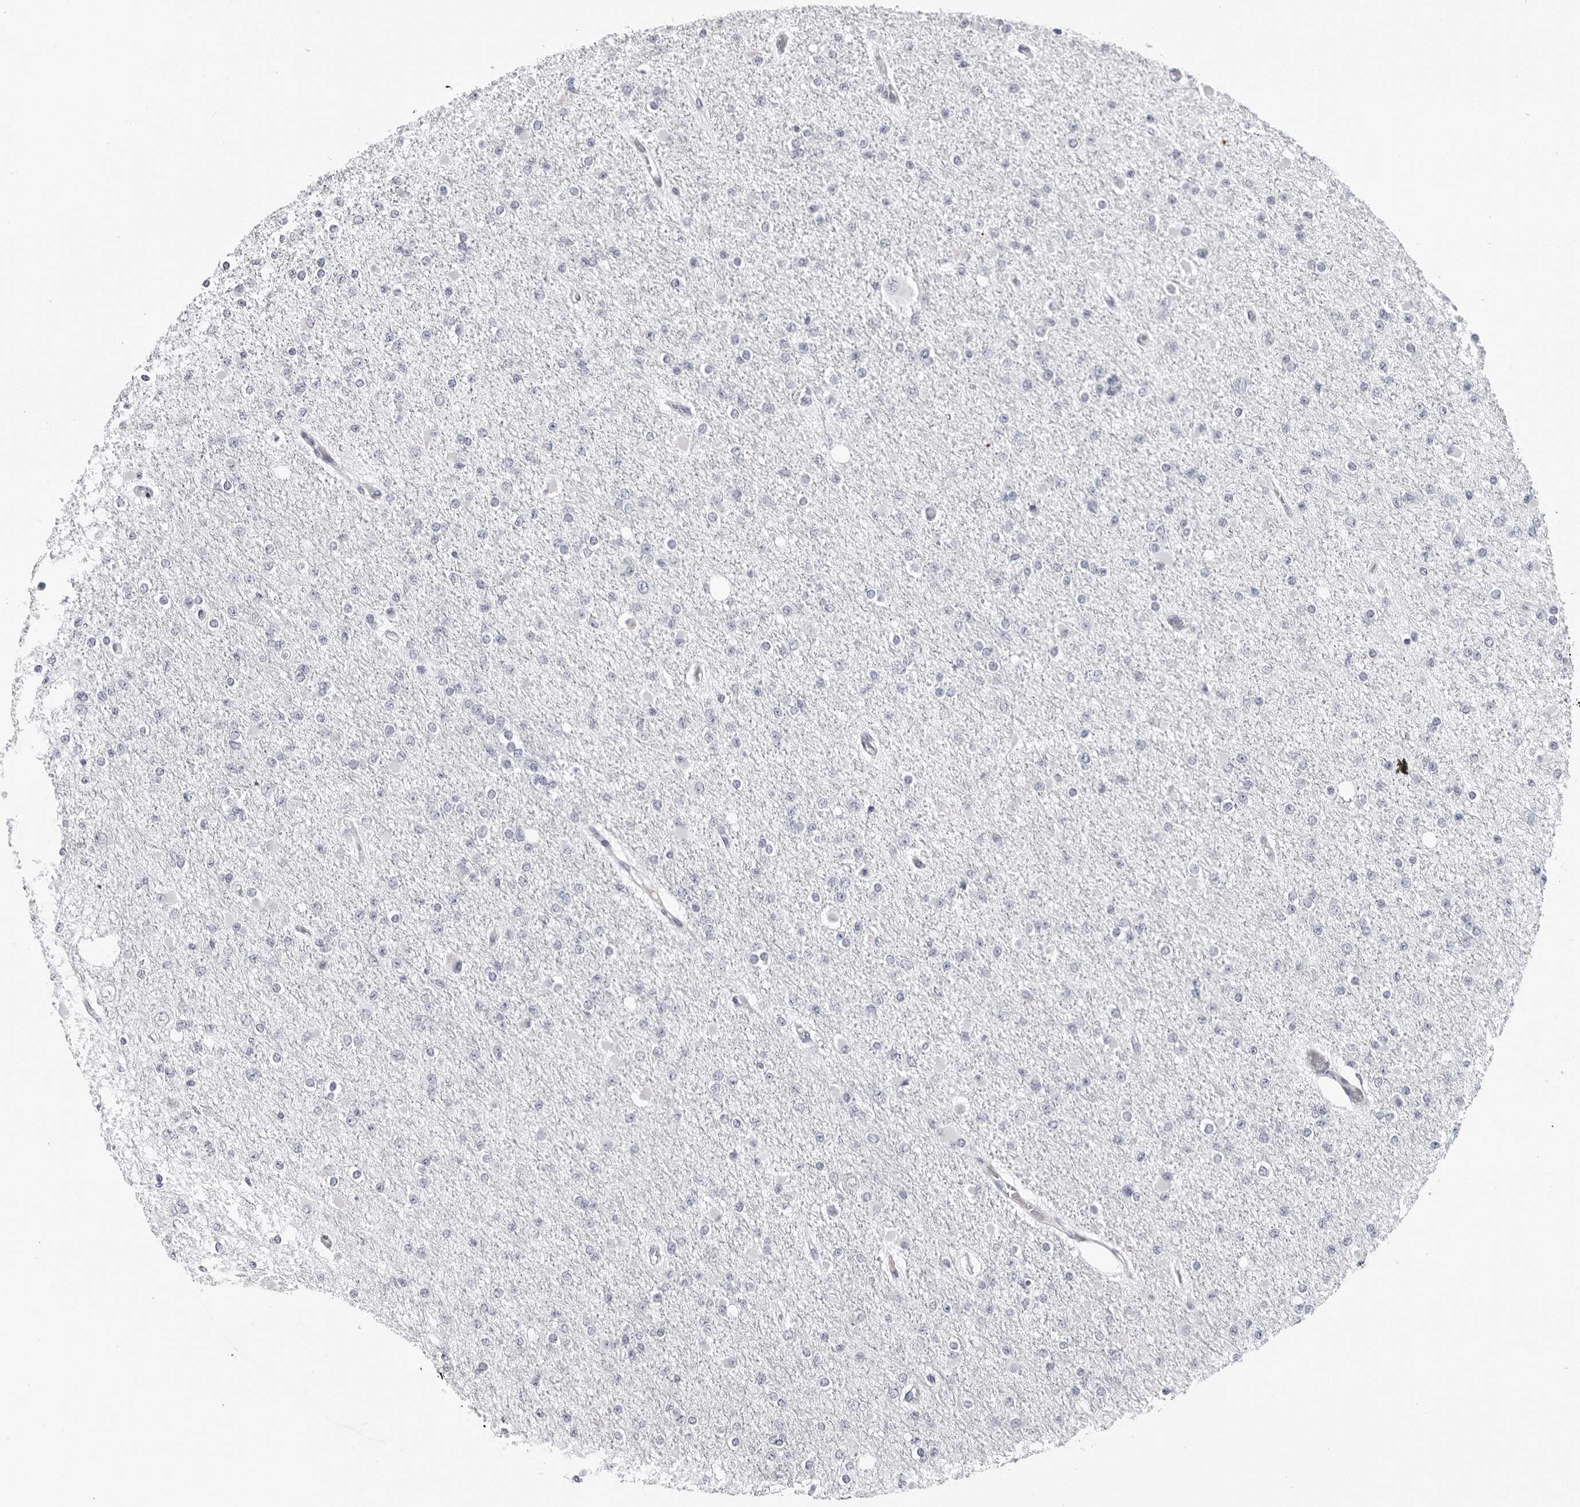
{"staining": {"intensity": "negative", "quantity": "none", "location": "none"}, "tissue": "glioma", "cell_type": "Tumor cells", "image_type": "cancer", "snomed": [{"axis": "morphology", "description": "Glioma, malignant, Low grade"}, {"axis": "topography", "description": "Brain"}], "caption": "High magnification brightfield microscopy of malignant low-grade glioma stained with DAB (3,3'-diaminobenzidine) (brown) and counterstained with hematoxylin (blue): tumor cells show no significant expression.", "gene": "ZNF502", "patient": {"sex": "female", "age": 22}}